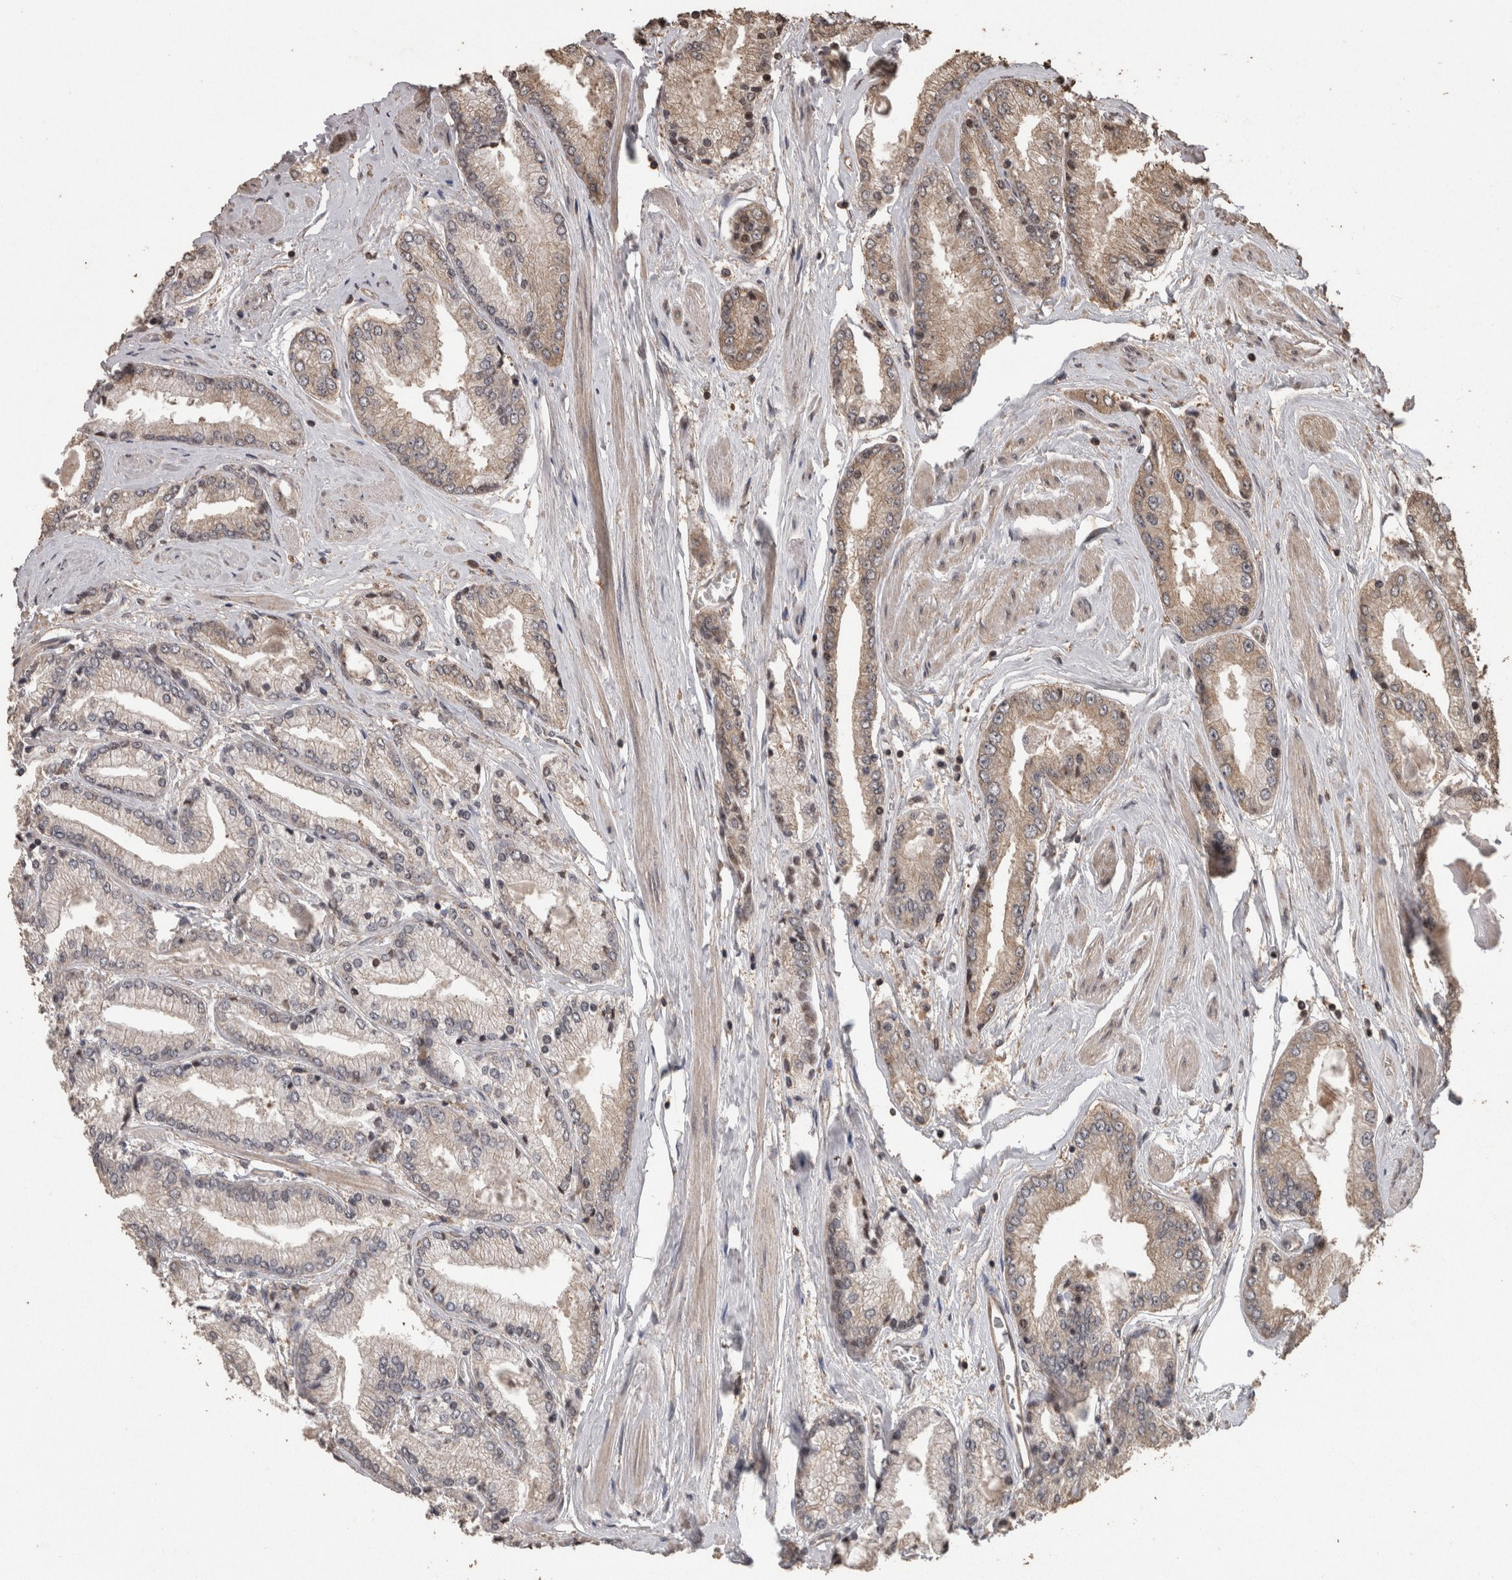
{"staining": {"intensity": "weak", "quantity": "25%-75%", "location": "cytoplasmic/membranous"}, "tissue": "prostate cancer", "cell_type": "Tumor cells", "image_type": "cancer", "snomed": [{"axis": "morphology", "description": "Adenocarcinoma, High grade"}, {"axis": "topography", "description": "Prostate"}], "caption": "Brown immunohistochemical staining in human adenocarcinoma (high-grade) (prostate) demonstrates weak cytoplasmic/membranous expression in approximately 25%-75% of tumor cells.", "gene": "PINK1", "patient": {"sex": "male", "age": 59}}